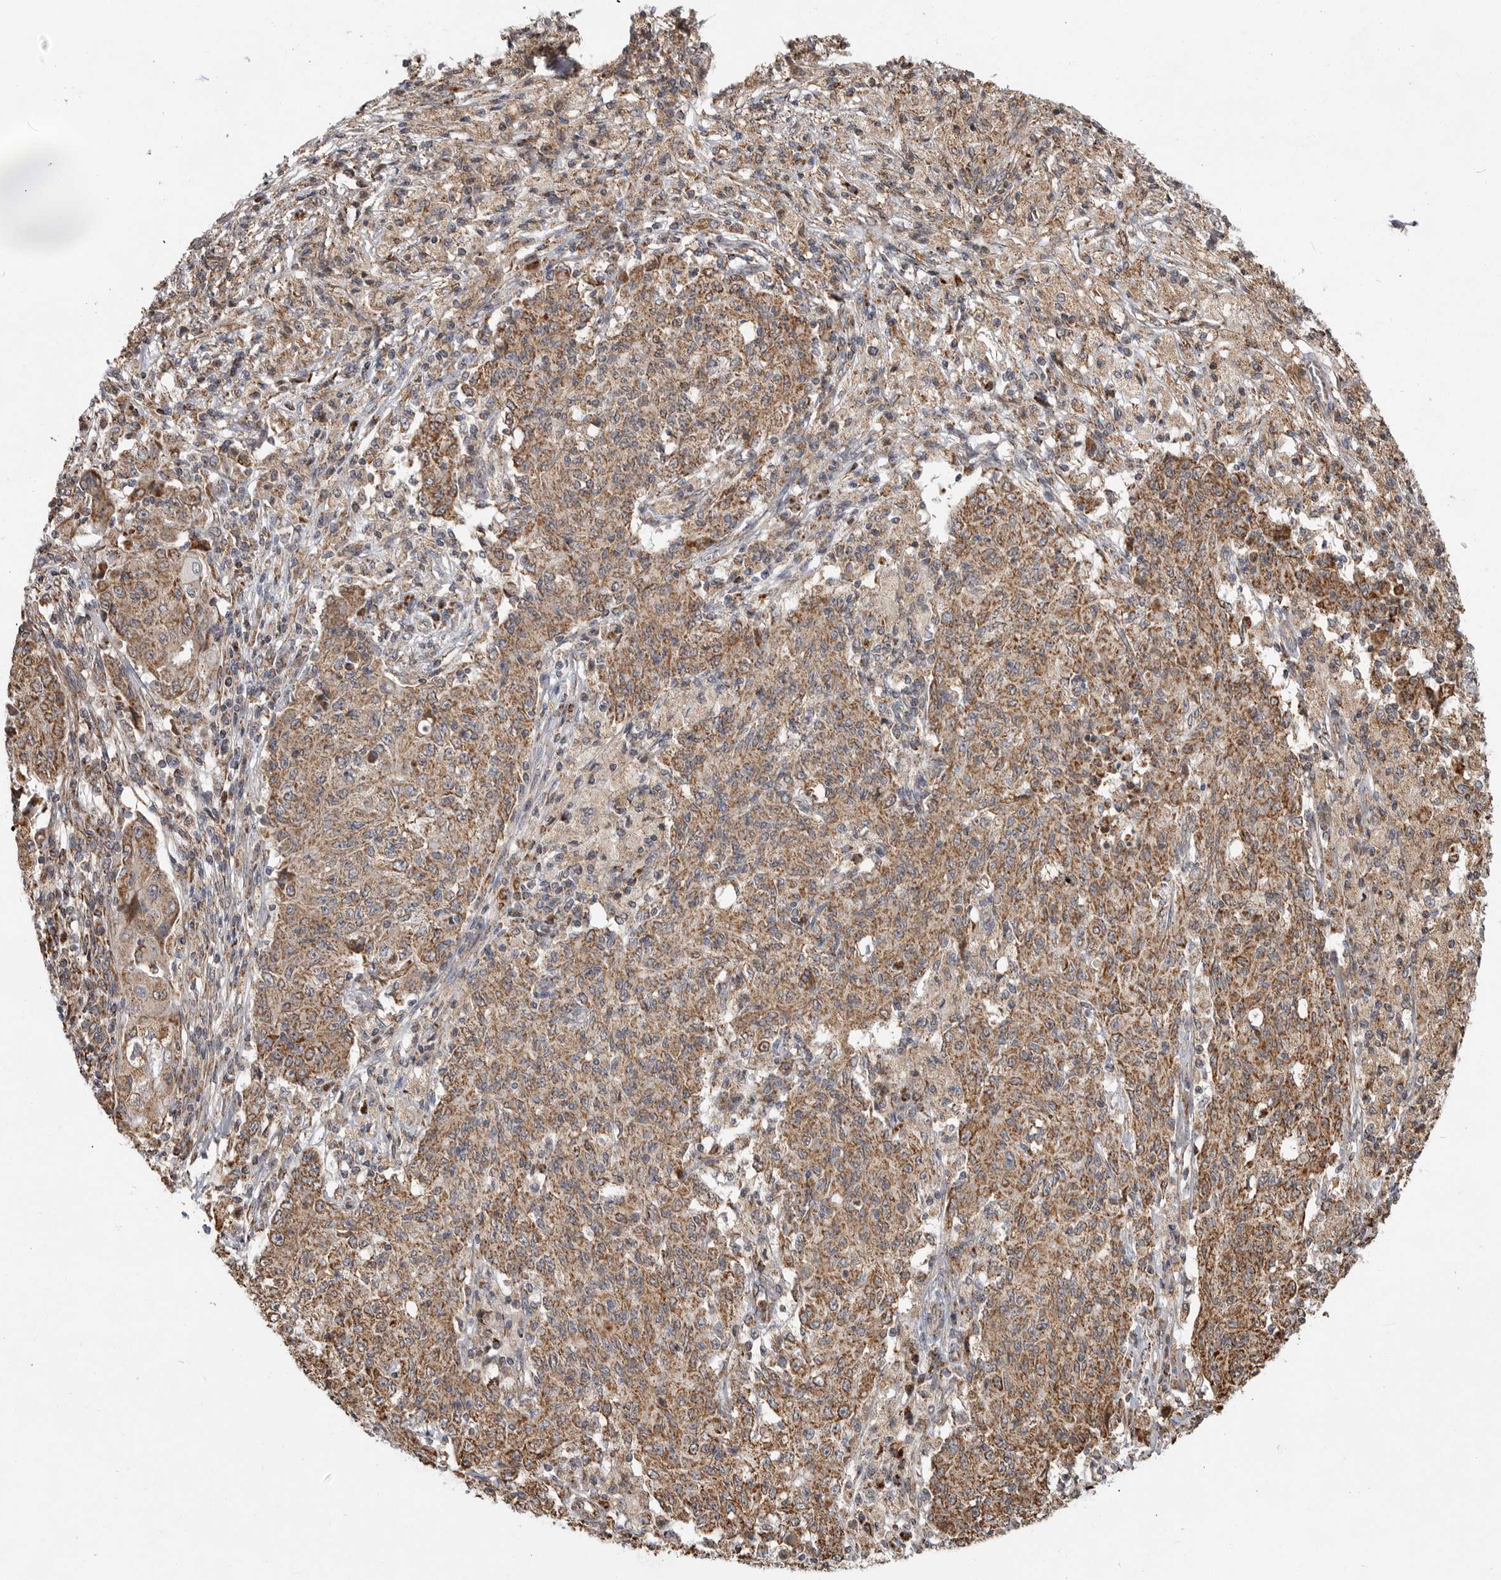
{"staining": {"intensity": "moderate", "quantity": ">75%", "location": "cytoplasmic/membranous"}, "tissue": "ovarian cancer", "cell_type": "Tumor cells", "image_type": "cancer", "snomed": [{"axis": "morphology", "description": "Carcinoma, endometroid"}, {"axis": "topography", "description": "Ovary"}], "caption": "Human ovarian endometroid carcinoma stained with a brown dye displays moderate cytoplasmic/membranous positive positivity in approximately >75% of tumor cells.", "gene": "GCNT2", "patient": {"sex": "female", "age": 42}}